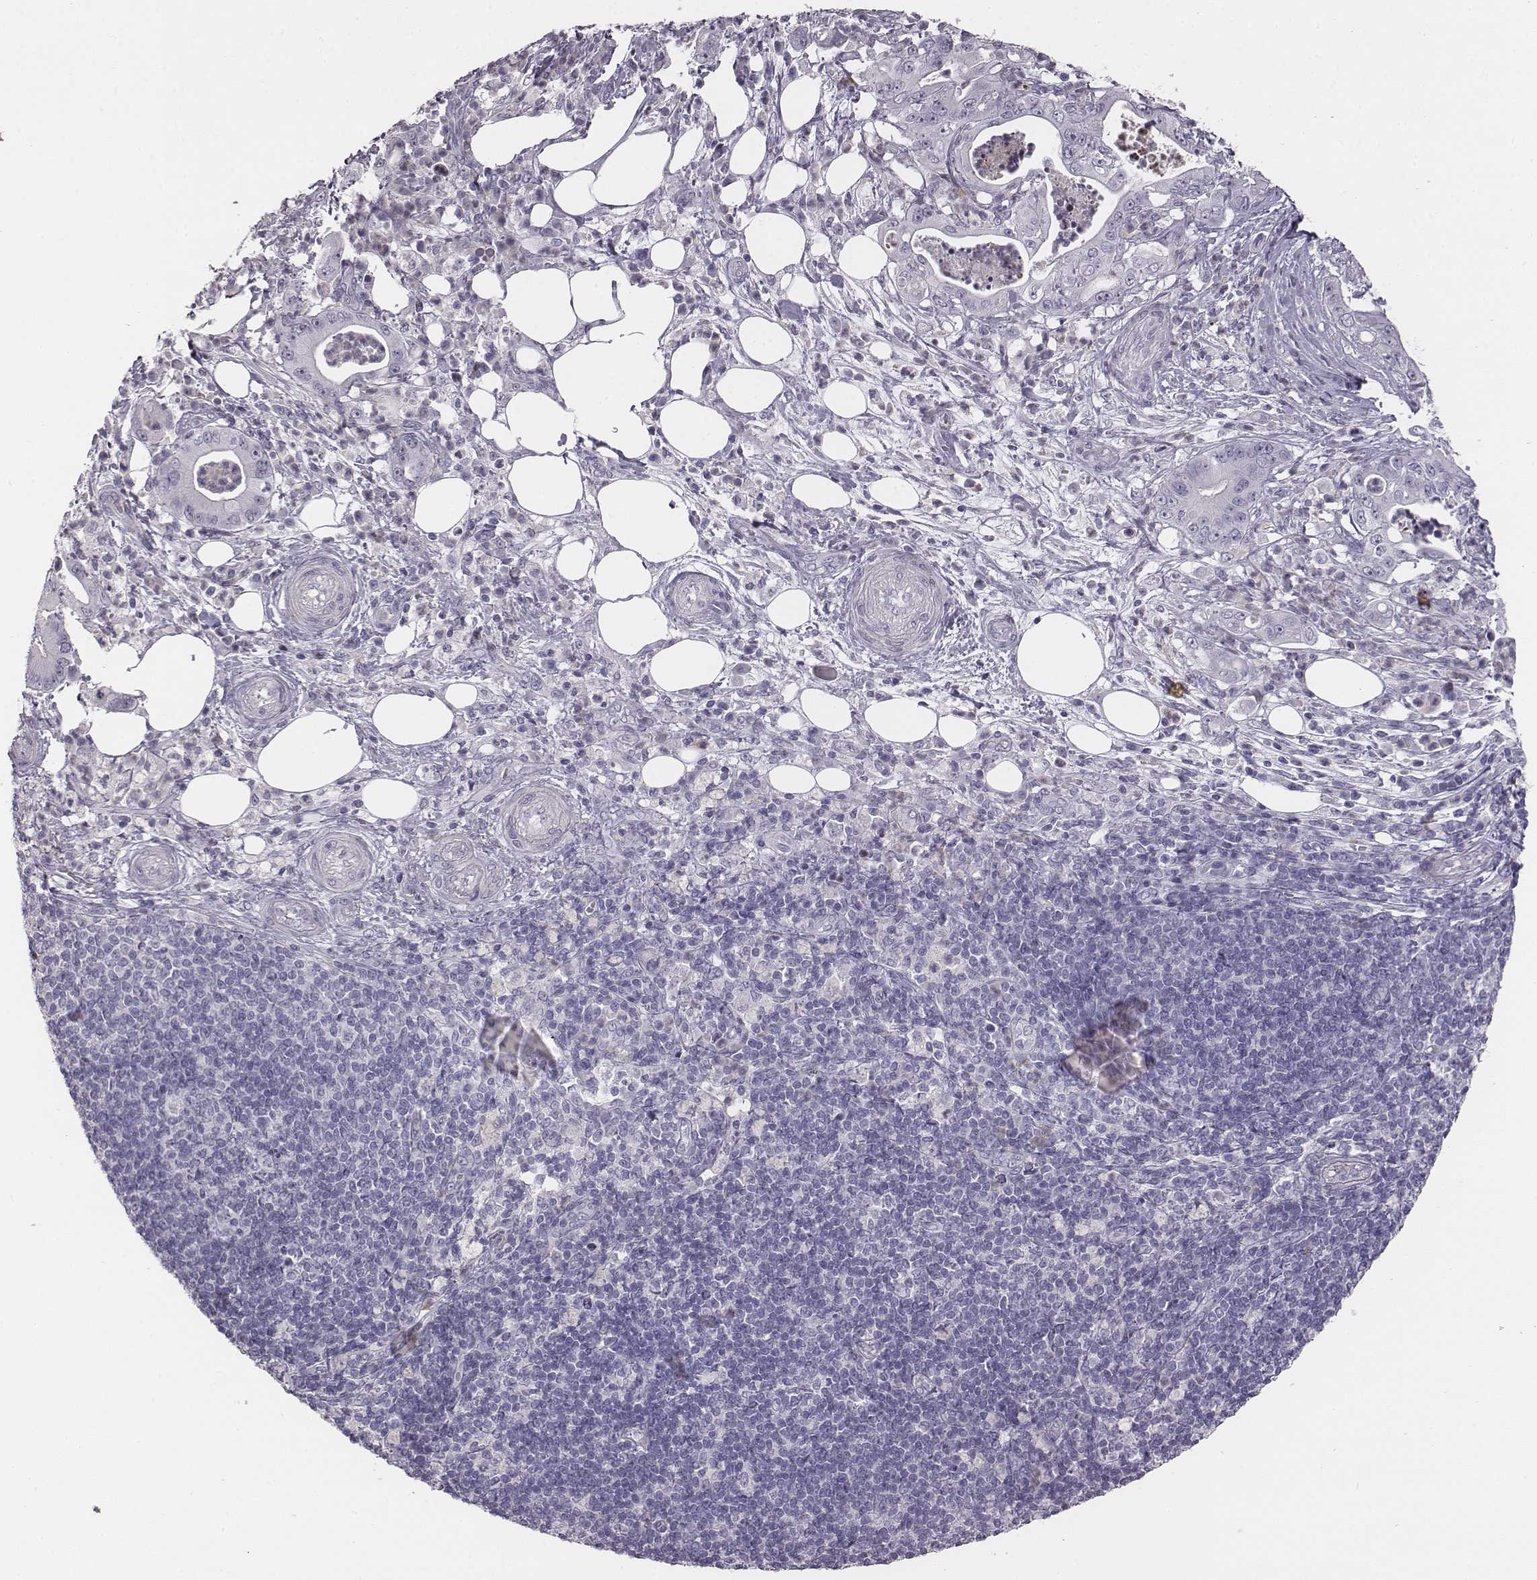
{"staining": {"intensity": "negative", "quantity": "none", "location": "none"}, "tissue": "pancreatic cancer", "cell_type": "Tumor cells", "image_type": "cancer", "snomed": [{"axis": "morphology", "description": "Adenocarcinoma, NOS"}, {"axis": "topography", "description": "Pancreas"}], "caption": "Immunohistochemistry (IHC) histopathology image of human pancreatic cancer (adenocarcinoma) stained for a protein (brown), which shows no positivity in tumor cells. The staining is performed using DAB (3,3'-diaminobenzidine) brown chromogen with nuclei counter-stained in using hematoxylin.", "gene": "ADAM7", "patient": {"sex": "male", "age": 71}}